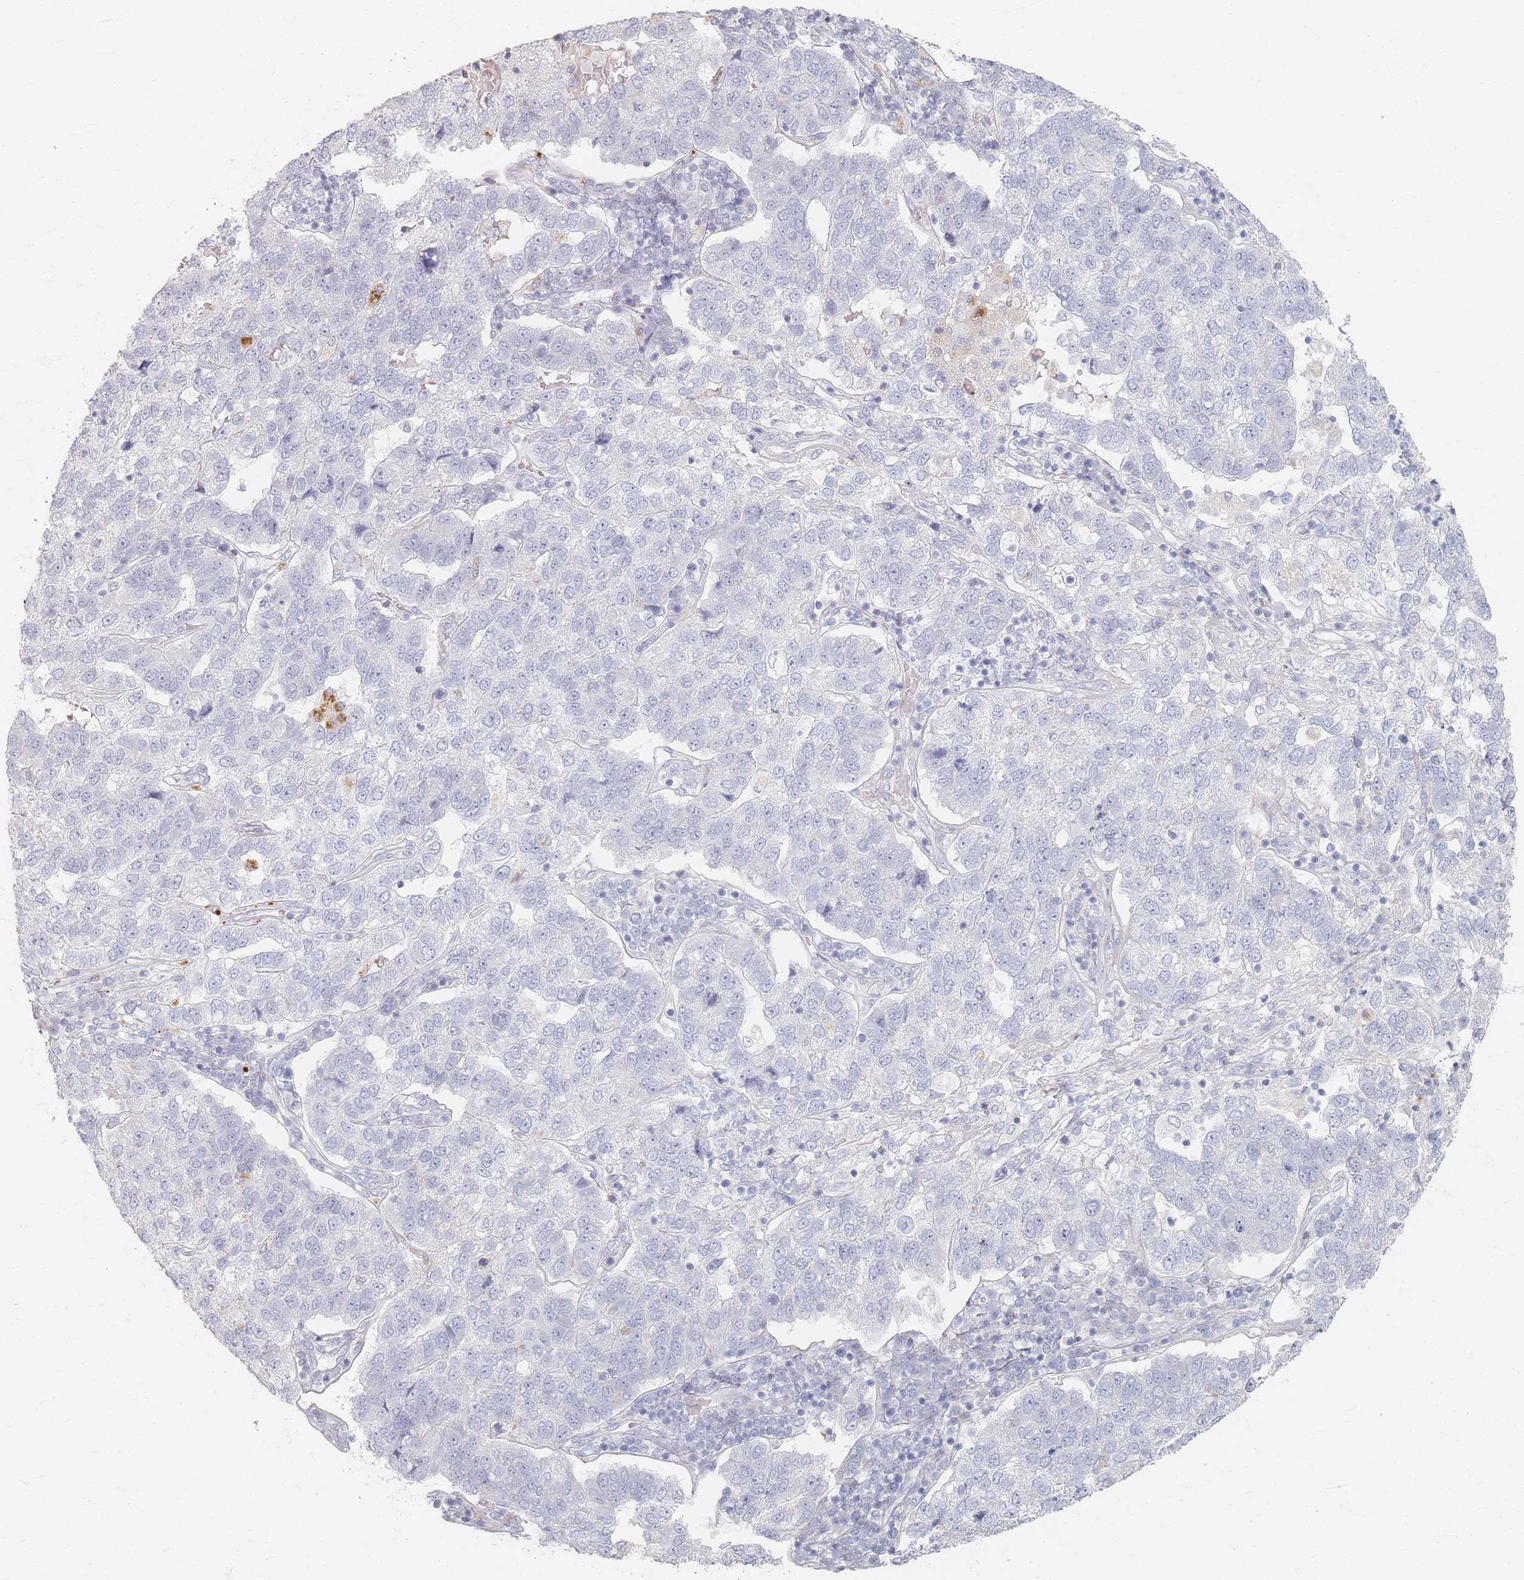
{"staining": {"intensity": "negative", "quantity": "none", "location": "none"}, "tissue": "pancreatic cancer", "cell_type": "Tumor cells", "image_type": "cancer", "snomed": [{"axis": "morphology", "description": "Adenocarcinoma, NOS"}, {"axis": "topography", "description": "Pancreas"}], "caption": "This is an immunohistochemistry (IHC) micrograph of pancreatic cancer. There is no expression in tumor cells.", "gene": "SLC2A11", "patient": {"sex": "female", "age": 61}}